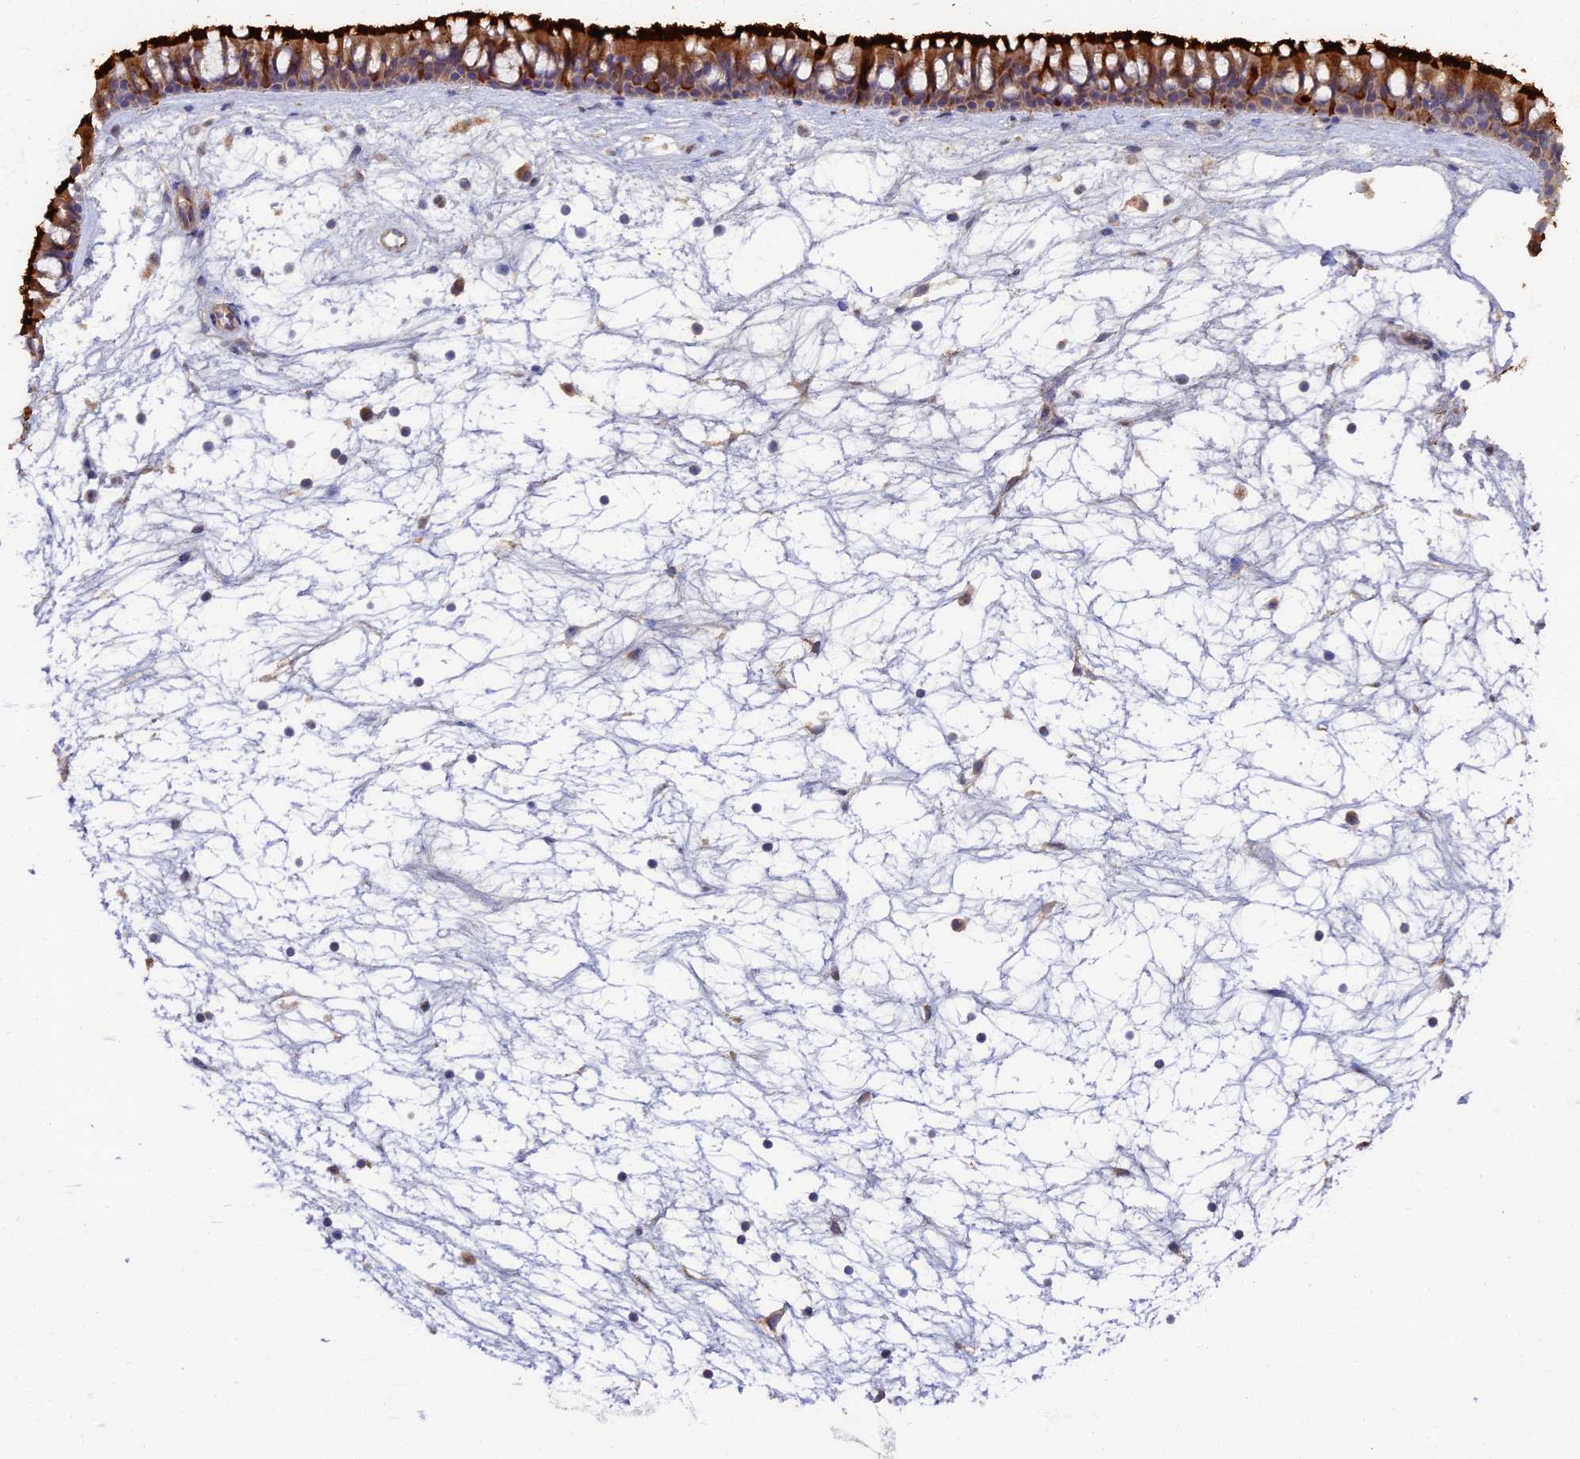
{"staining": {"intensity": "strong", "quantity": ">75%", "location": "cytoplasmic/membranous"}, "tissue": "nasopharynx", "cell_type": "Respiratory epithelial cells", "image_type": "normal", "snomed": [{"axis": "morphology", "description": "Normal tissue, NOS"}, {"axis": "topography", "description": "Nasopharynx"}], "caption": "Normal nasopharynx shows strong cytoplasmic/membranous staining in approximately >75% of respiratory epithelial cells.", "gene": "RSPH3", "patient": {"sex": "male", "age": 64}}